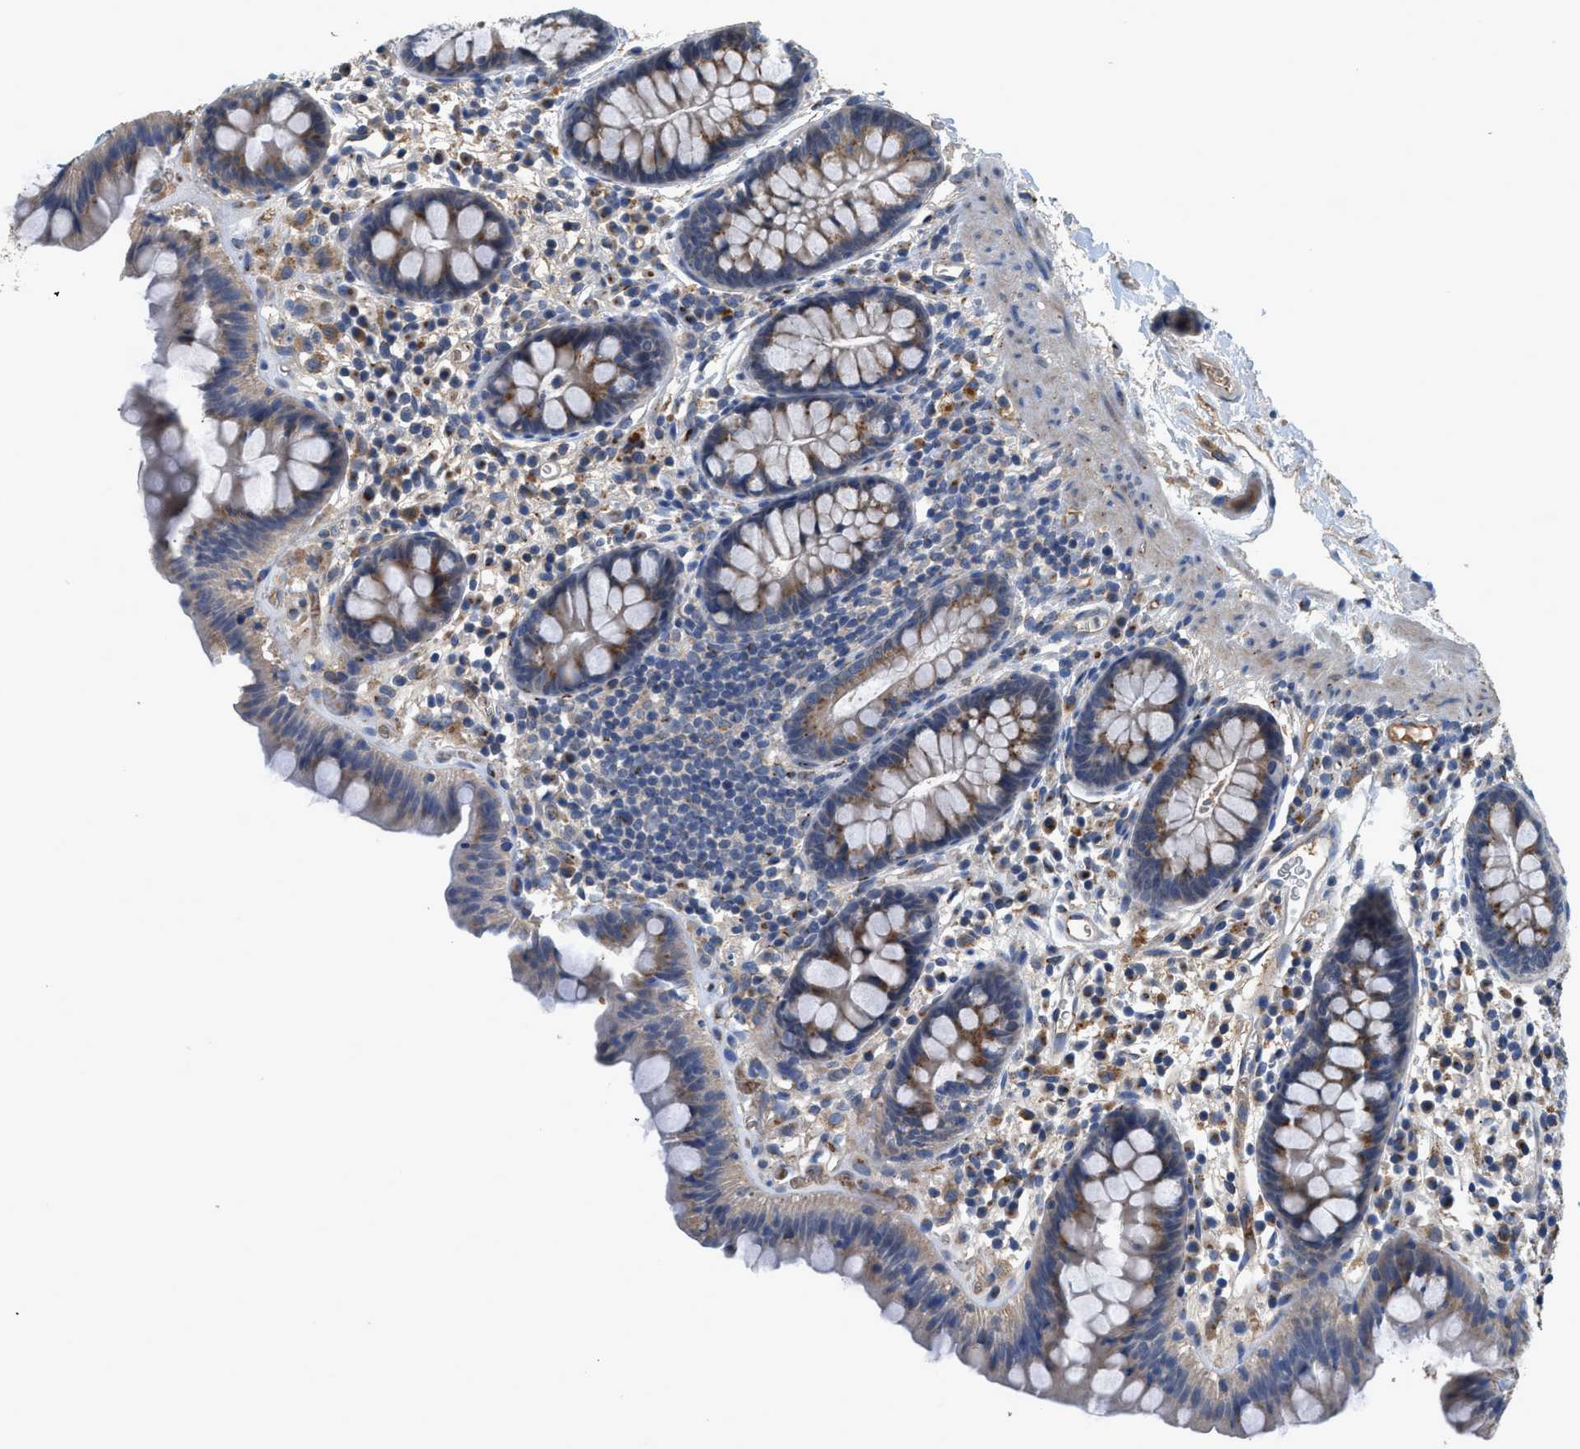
{"staining": {"intensity": "moderate", "quantity": "25%-75%", "location": "cytoplasmic/membranous"}, "tissue": "colon", "cell_type": "Endothelial cells", "image_type": "normal", "snomed": [{"axis": "morphology", "description": "Normal tissue, NOS"}, {"axis": "topography", "description": "Colon"}], "caption": "Immunohistochemical staining of unremarkable colon displays 25%-75% levels of moderate cytoplasmic/membranous protein staining in approximately 25%-75% of endothelial cells. The protein of interest is shown in brown color, while the nuclei are stained blue.", "gene": "SIK2", "patient": {"sex": "female", "age": 80}}